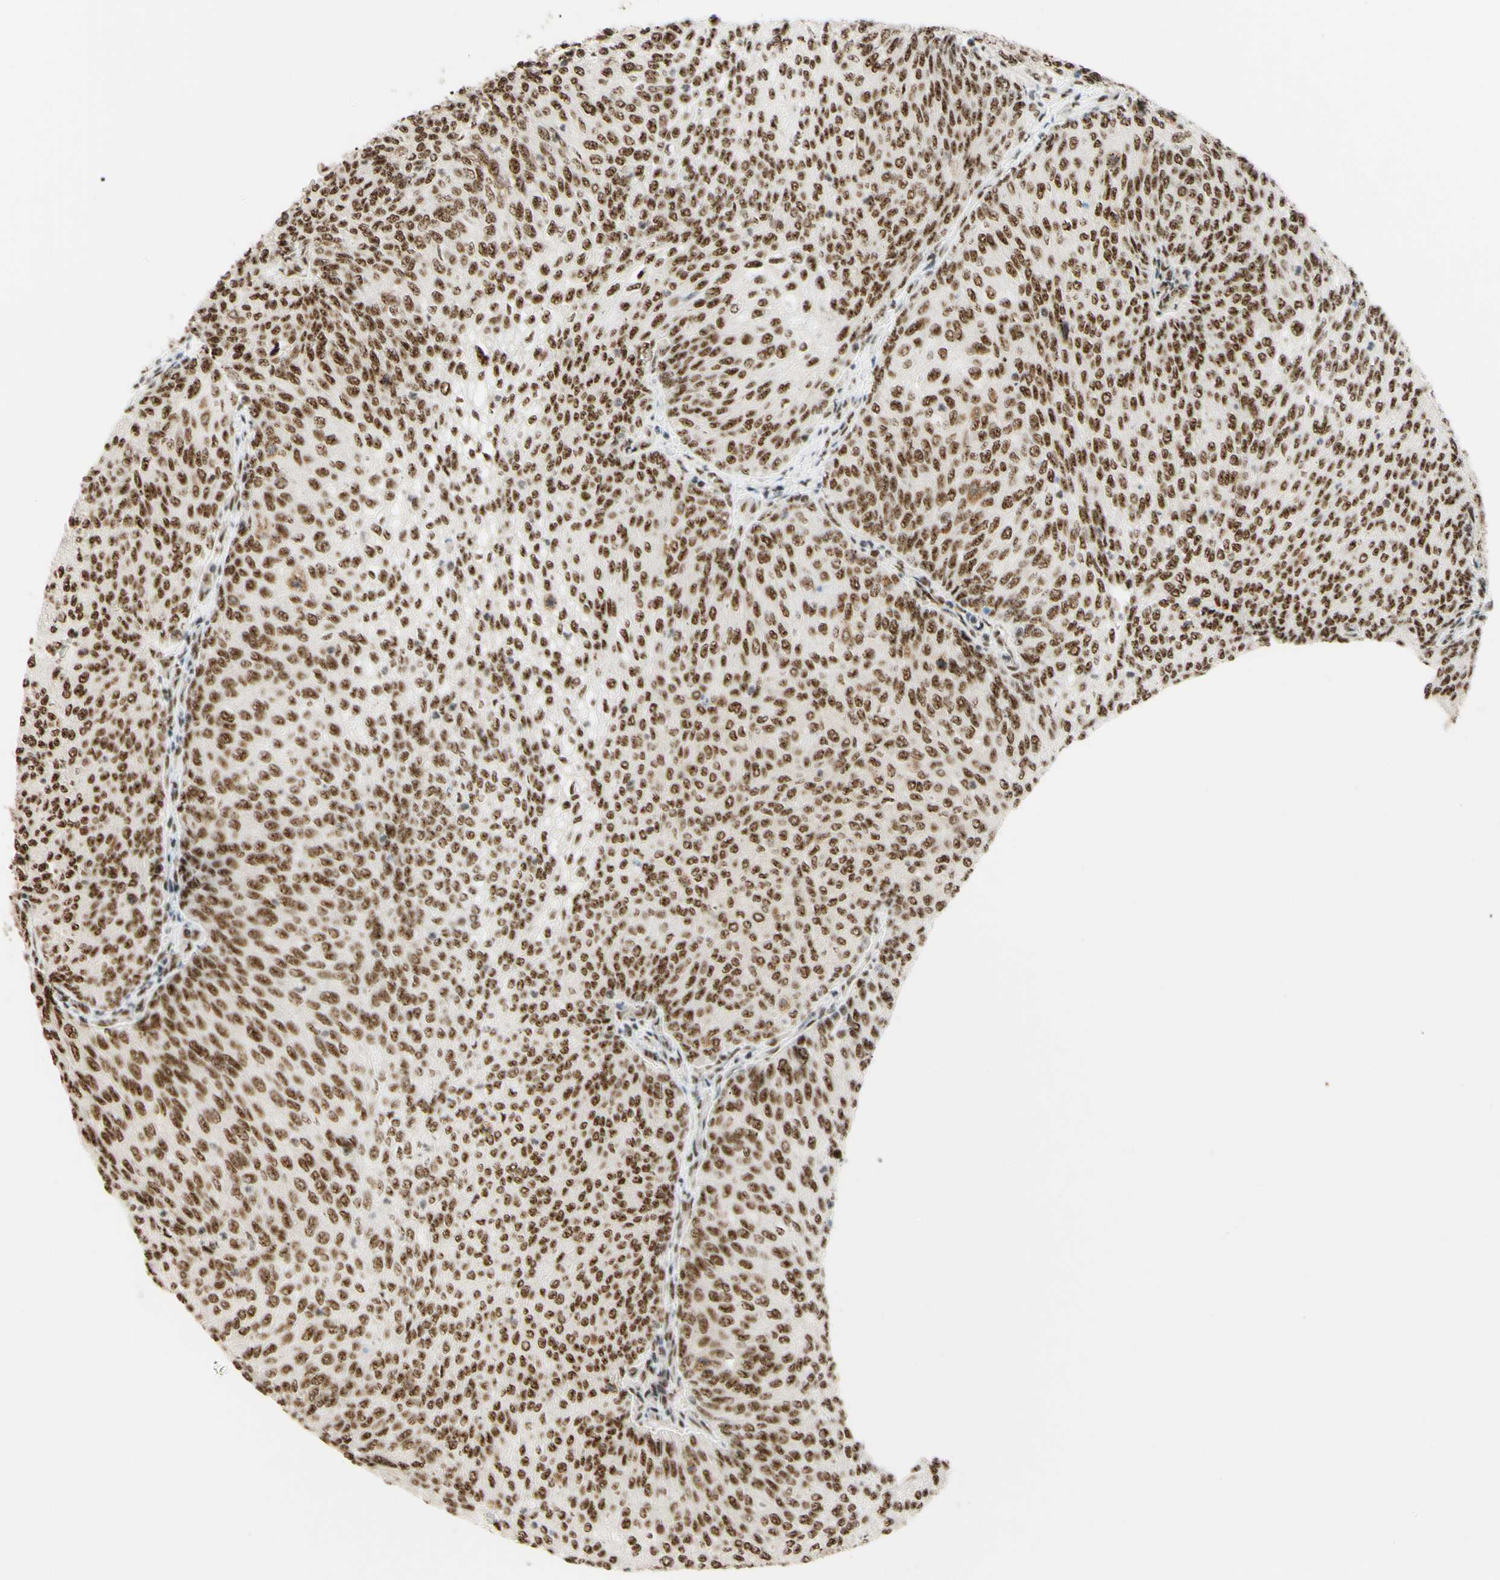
{"staining": {"intensity": "moderate", "quantity": ">75%", "location": "nuclear"}, "tissue": "urothelial cancer", "cell_type": "Tumor cells", "image_type": "cancer", "snomed": [{"axis": "morphology", "description": "Urothelial carcinoma, Low grade"}, {"axis": "topography", "description": "Urinary bladder"}], "caption": "Low-grade urothelial carcinoma was stained to show a protein in brown. There is medium levels of moderate nuclear staining in about >75% of tumor cells. The staining is performed using DAB brown chromogen to label protein expression. The nuclei are counter-stained blue using hematoxylin.", "gene": "SAP18", "patient": {"sex": "female", "age": 79}}